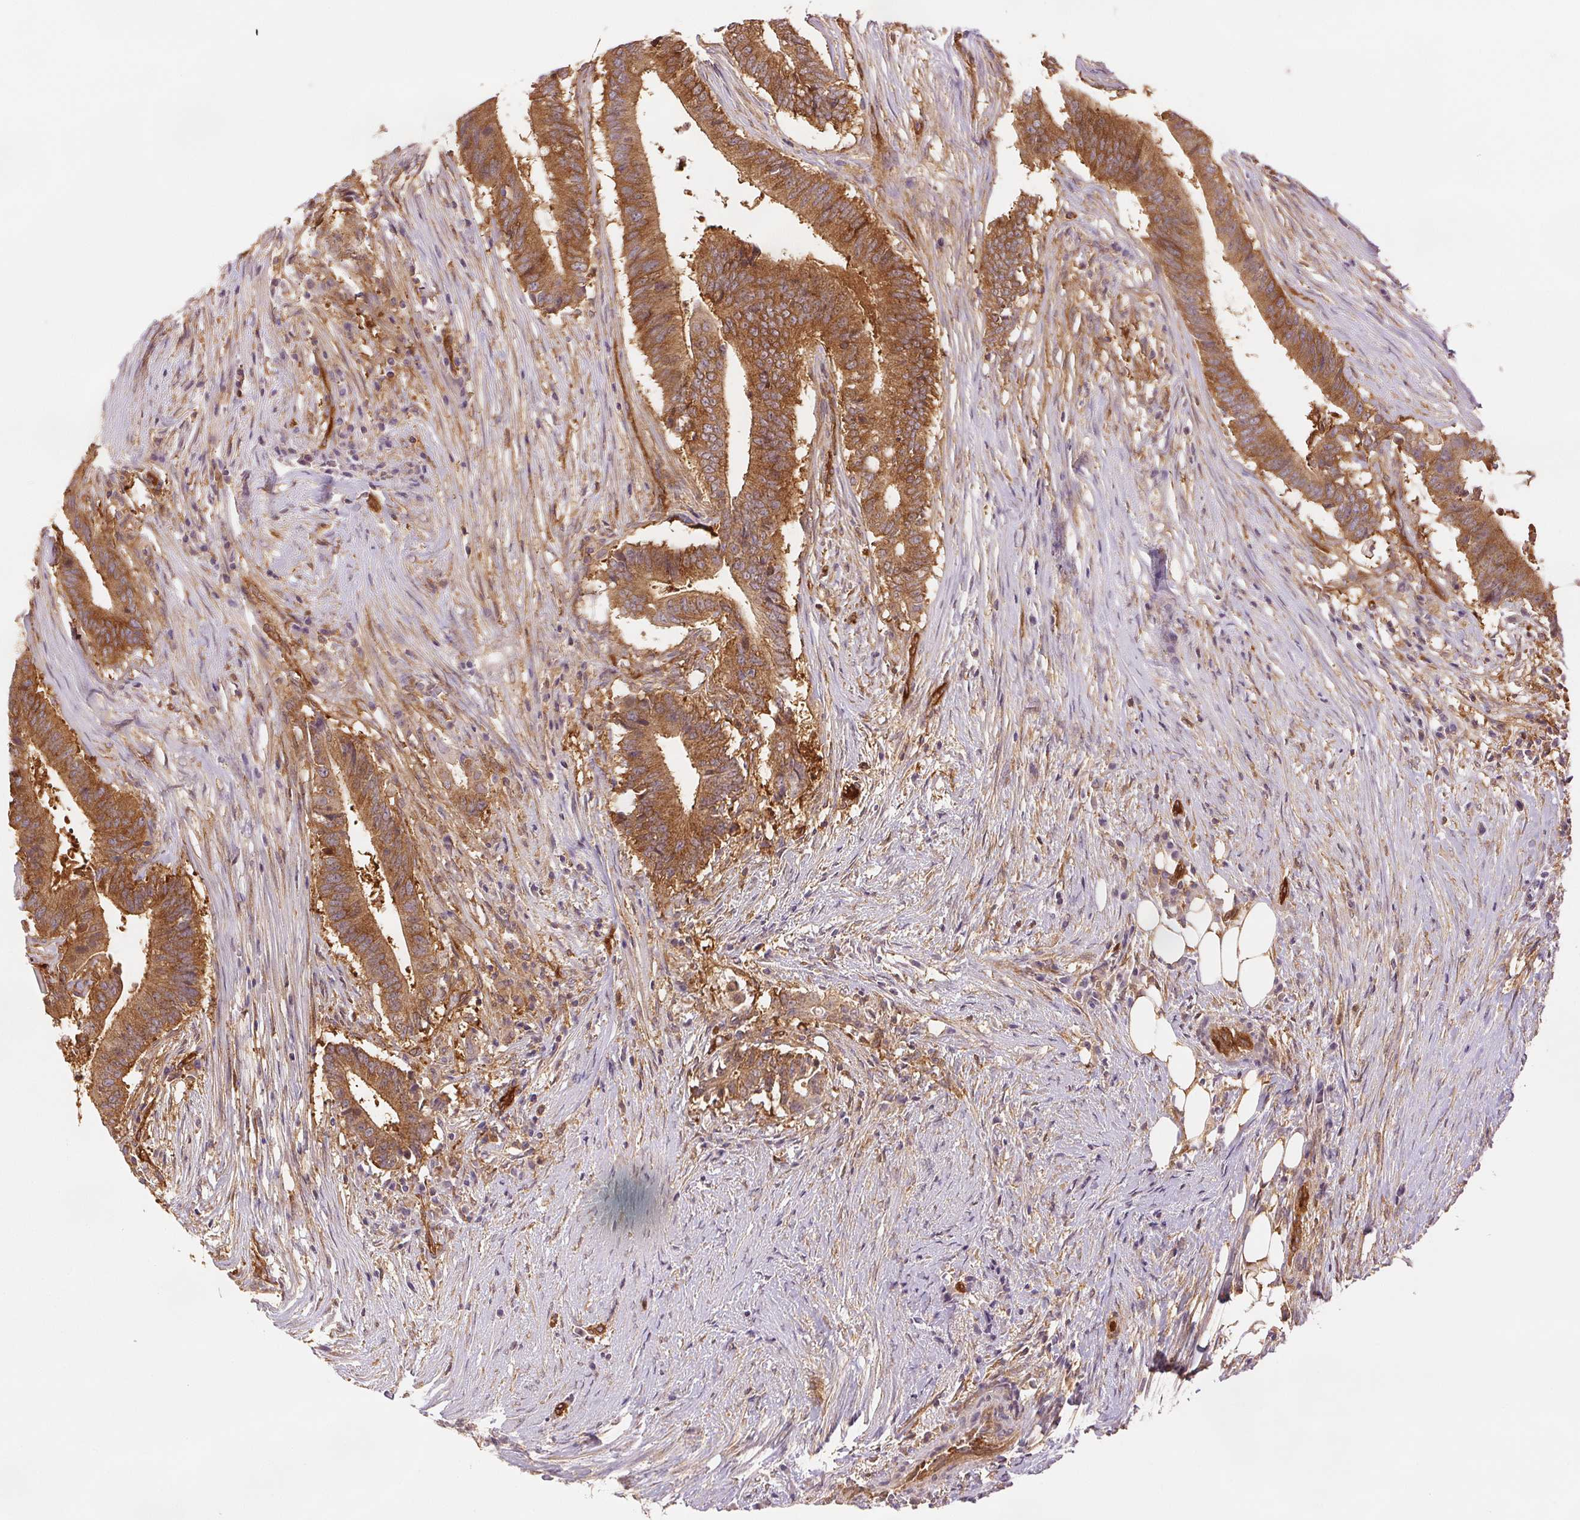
{"staining": {"intensity": "strong", "quantity": ">75%", "location": "cytoplasmic/membranous"}, "tissue": "colorectal cancer", "cell_type": "Tumor cells", "image_type": "cancer", "snomed": [{"axis": "morphology", "description": "Adenocarcinoma, NOS"}, {"axis": "topography", "description": "Colon"}], "caption": "Immunohistochemical staining of colorectal cancer (adenocarcinoma) exhibits high levels of strong cytoplasmic/membranous protein expression in approximately >75% of tumor cells.", "gene": "DIAPH2", "patient": {"sex": "female", "age": 43}}